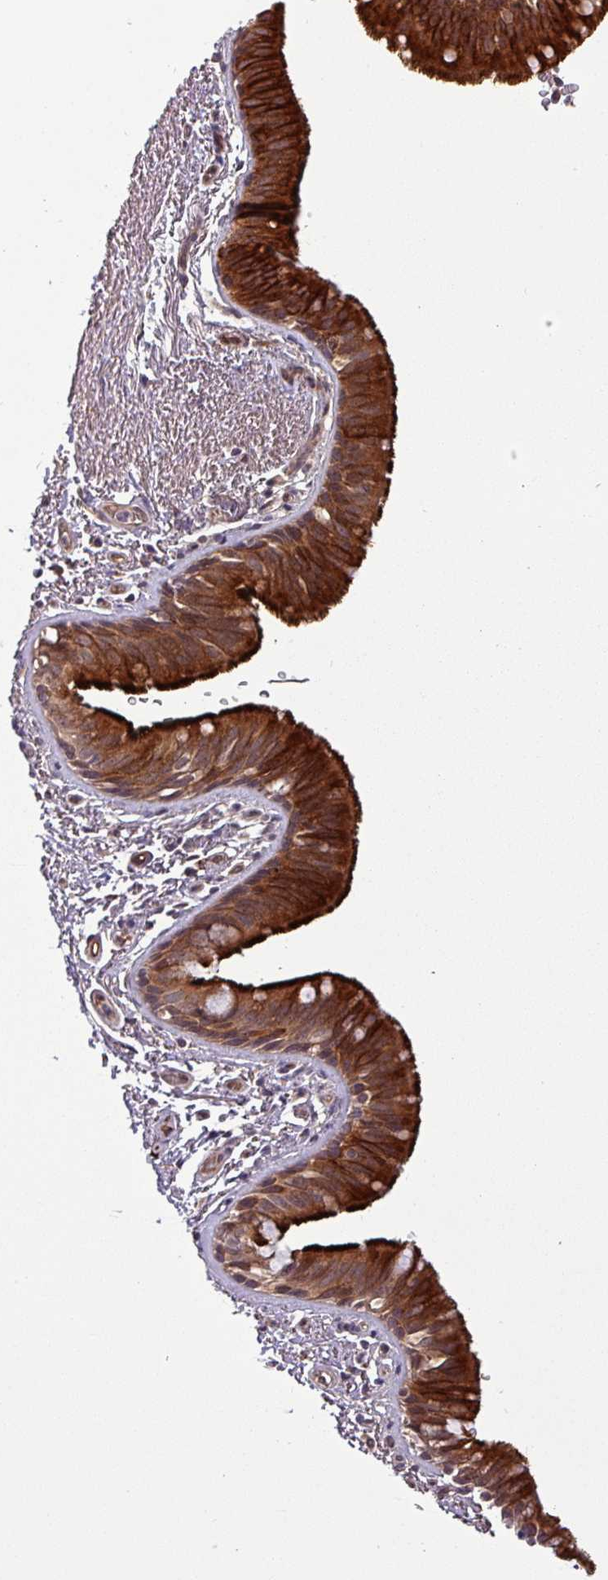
{"staining": {"intensity": "strong", "quantity": ">75%", "location": "cytoplasmic/membranous"}, "tissue": "bronchus", "cell_type": "Respiratory epithelial cells", "image_type": "normal", "snomed": [{"axis": "morphology", "description": "Normal tissue, NOS"}, {"axis": "morphology", "description": "Neoplasm, uncertain whether benign or malignant"}, {"axis": "topography", "description": "Bronchus"}, {"axis": "topography", "description": "Lung"}], "caption": "This is a micrograph of immunohistochemistry (IHC) staining of benign bronchus, which shows strong staining in the cytoplasmic/membranous of respiratory epithelial cells.", "gene": "PUS1", "patient": {"sex": "male", "age": 55}}